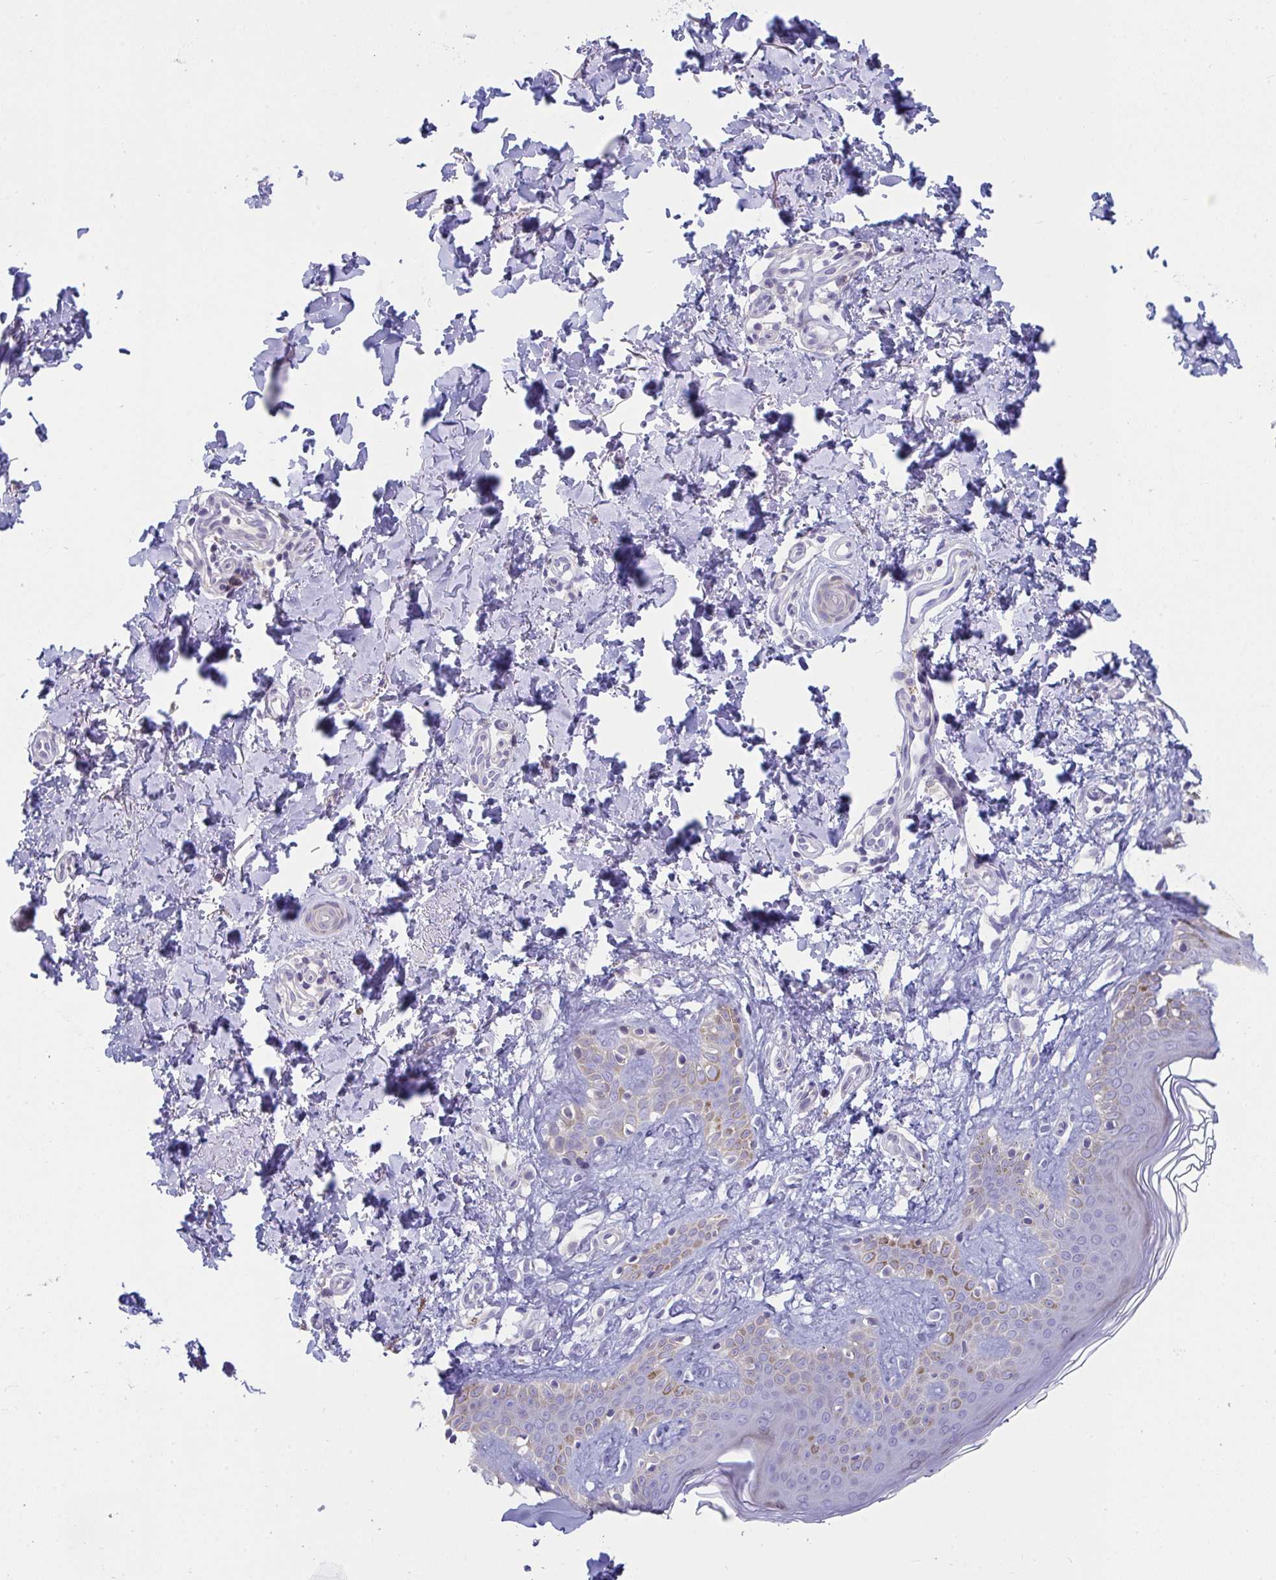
{"staining": {"intensity": "negative", "quantity": "none", "location": "none"}, "tissue": "skin", "cell_type": "Fibroblasts", "image_type": "normal", "snomed": [{"axis": "morphology", "description": "Normal tissue, NOS"}, {"axis": "topography", "description": "Skin"}, {"axis": "topography", "description": "Peripheral nerve tissue"}], "caption": "The histopathology image shows no significant expression in fibroblasts of skin. The staining was performed using DAB to visualize the protein expression in brown, while the nuclei were stained in blue with hematoxylin (Magnification: 20x).", "gene": "DTX3", "patient": {"sex": "female", "age": 45}}